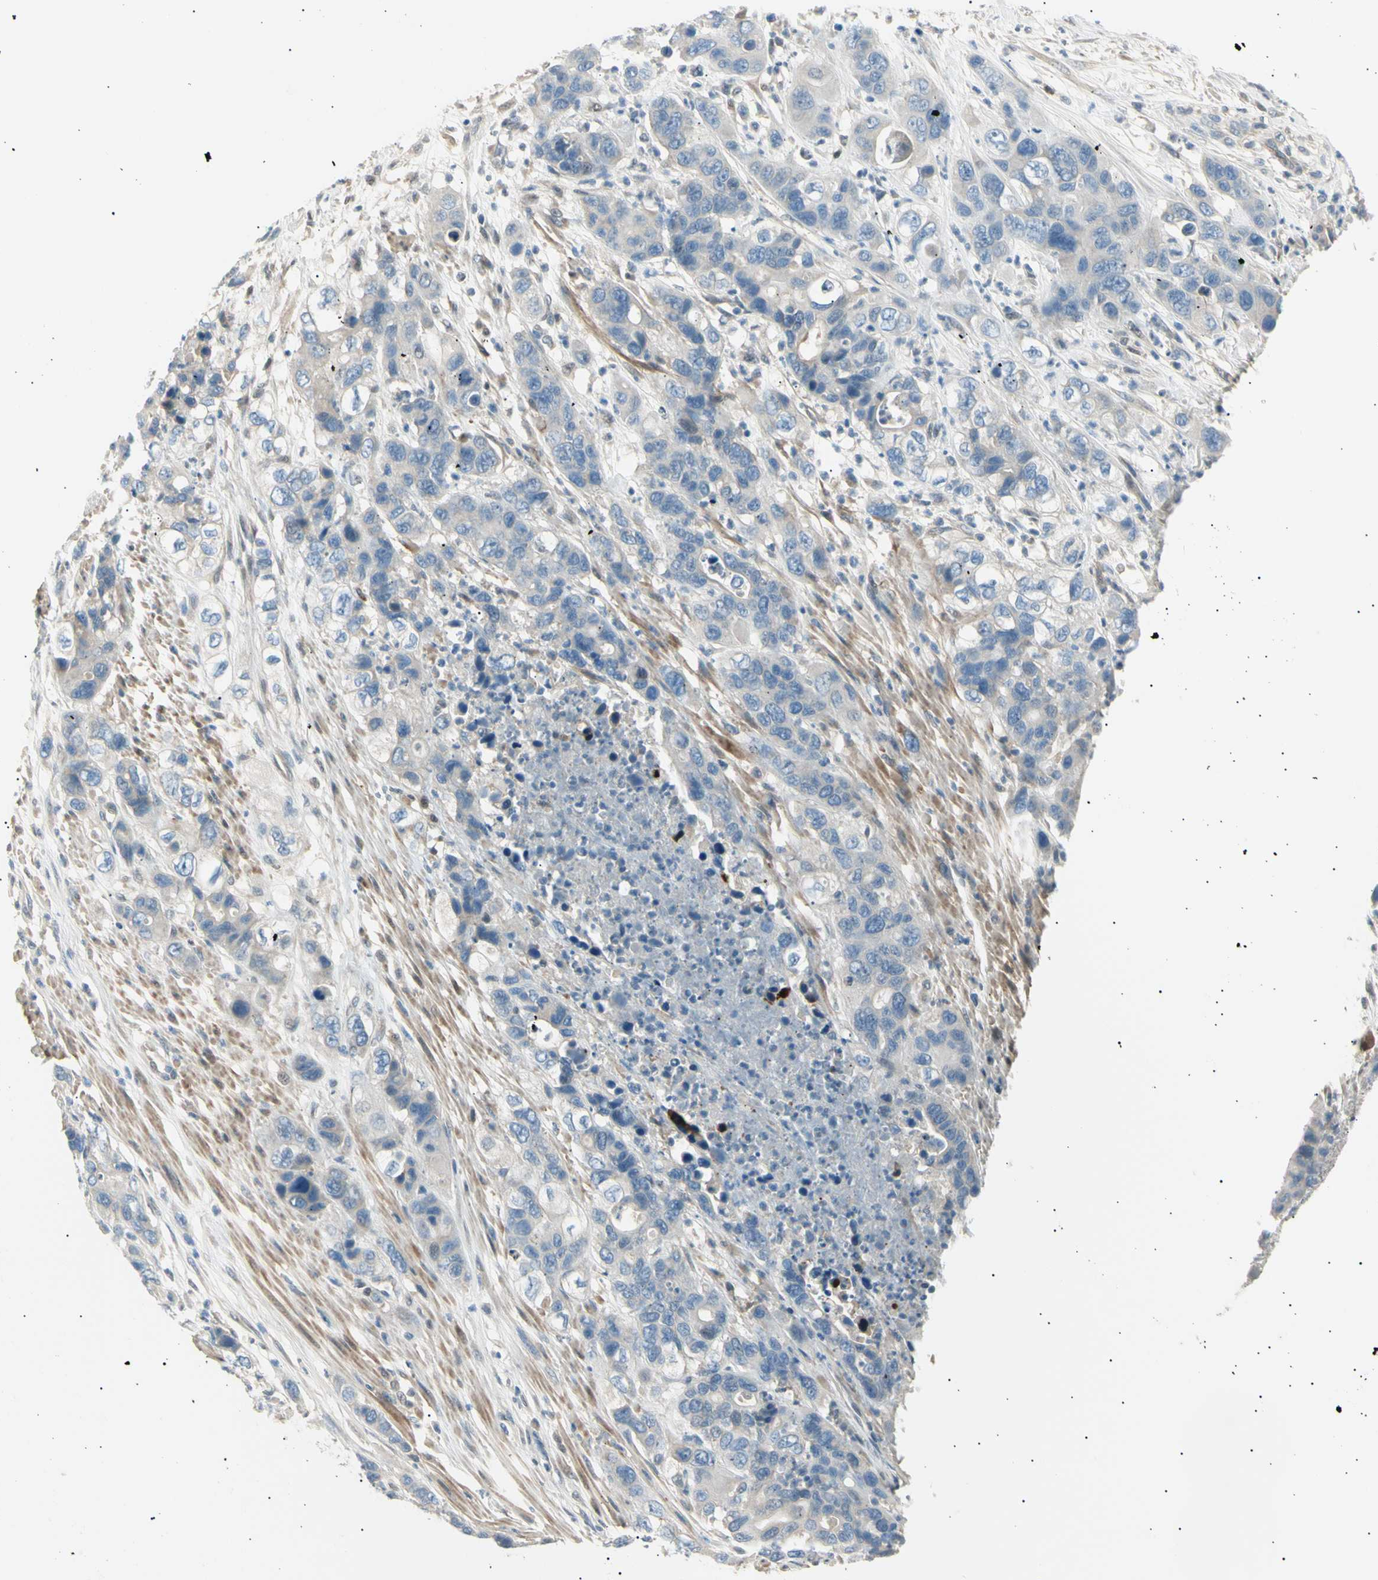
{"staining": {"intensity": "negative", "quantity": "none", "location": "none"}, "tissue": "pancreatic cancer", "cell_type": "Tumor cells", "image_type": "cancer", "snomed": [{"axis": "morphology", "description": "Adenocarcinoma, NOS"}, {"axis": "topography", "description": "Pancreas"}], "caption": "Protein analysis of pancreatic cancer (adenocarcinoma) displays no significant expression in tumor cells. (DAB immunohistochemistry (IHC), high magnification).", "gene": "LHPP", "patient": {"sex": "female", "age": 71}}